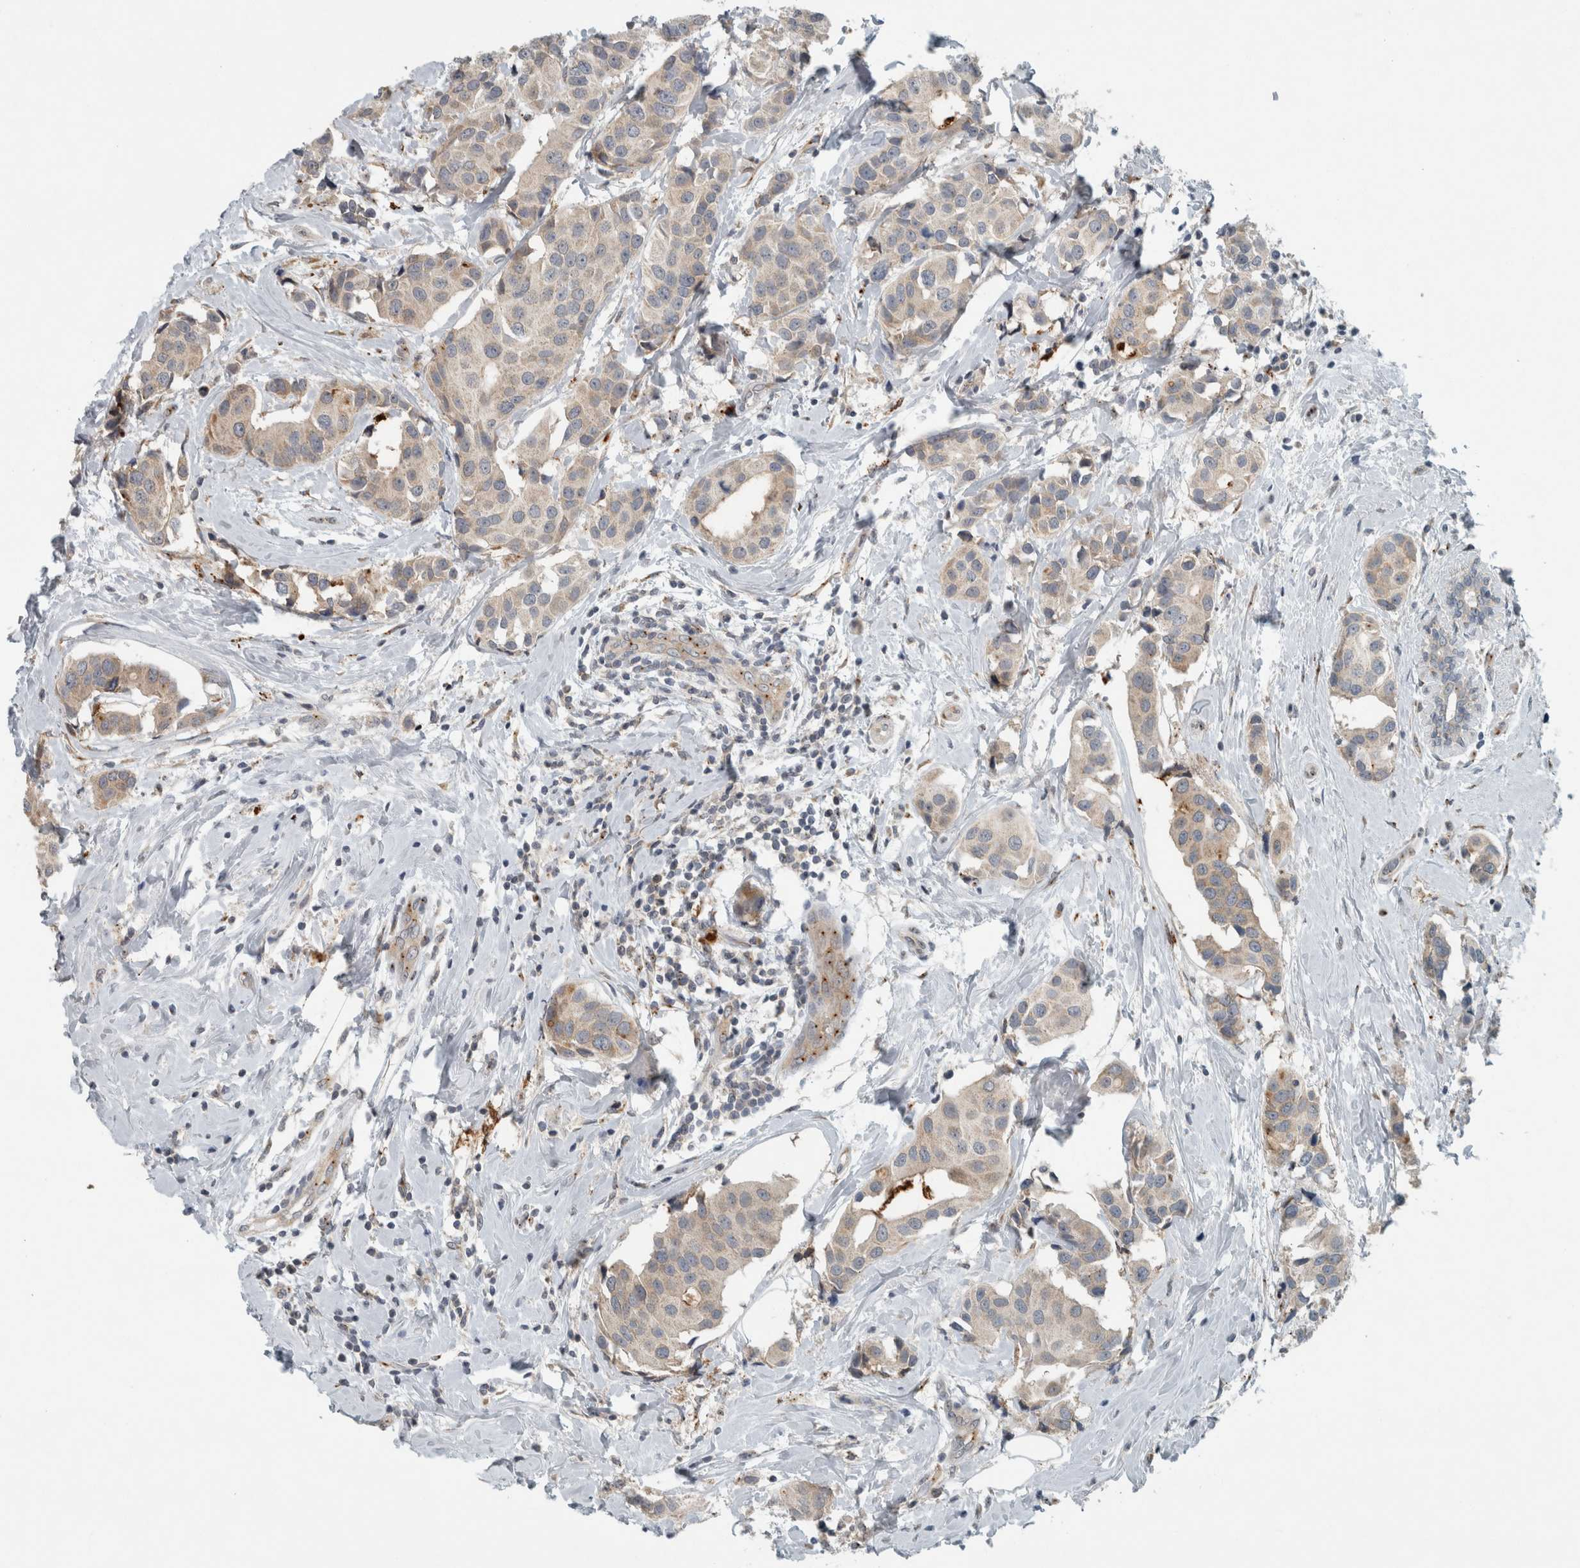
{"staining": {"intensity": "weak", "quantity": ">75%", "location": "cytoplasmic/membranous"}, "tissue": "breast cancer", "cell_type": "Tumor cells", "image_type": "cancer", "snomed": [{"axis": "morphology", "description": "Normal tissue, NOS"}, {"axis": "morphology", "description": "Duct carcinoma"}, {"axis": "topography", "description": "Breast"}], "caption": "DAB (3,3'-diaminobenzidine) immunohistochemical staining of breast intraductal carcinoma shows weak cytoplasmic/membranous protein staining in approximately >75% of tumor cells. (Stains: DAB in brown, nuclei in blue, Microscopy: brightfield microscopy at high magnification).", "gene": "KIF1C", "patient": {"sex": "female", "age": 39}}